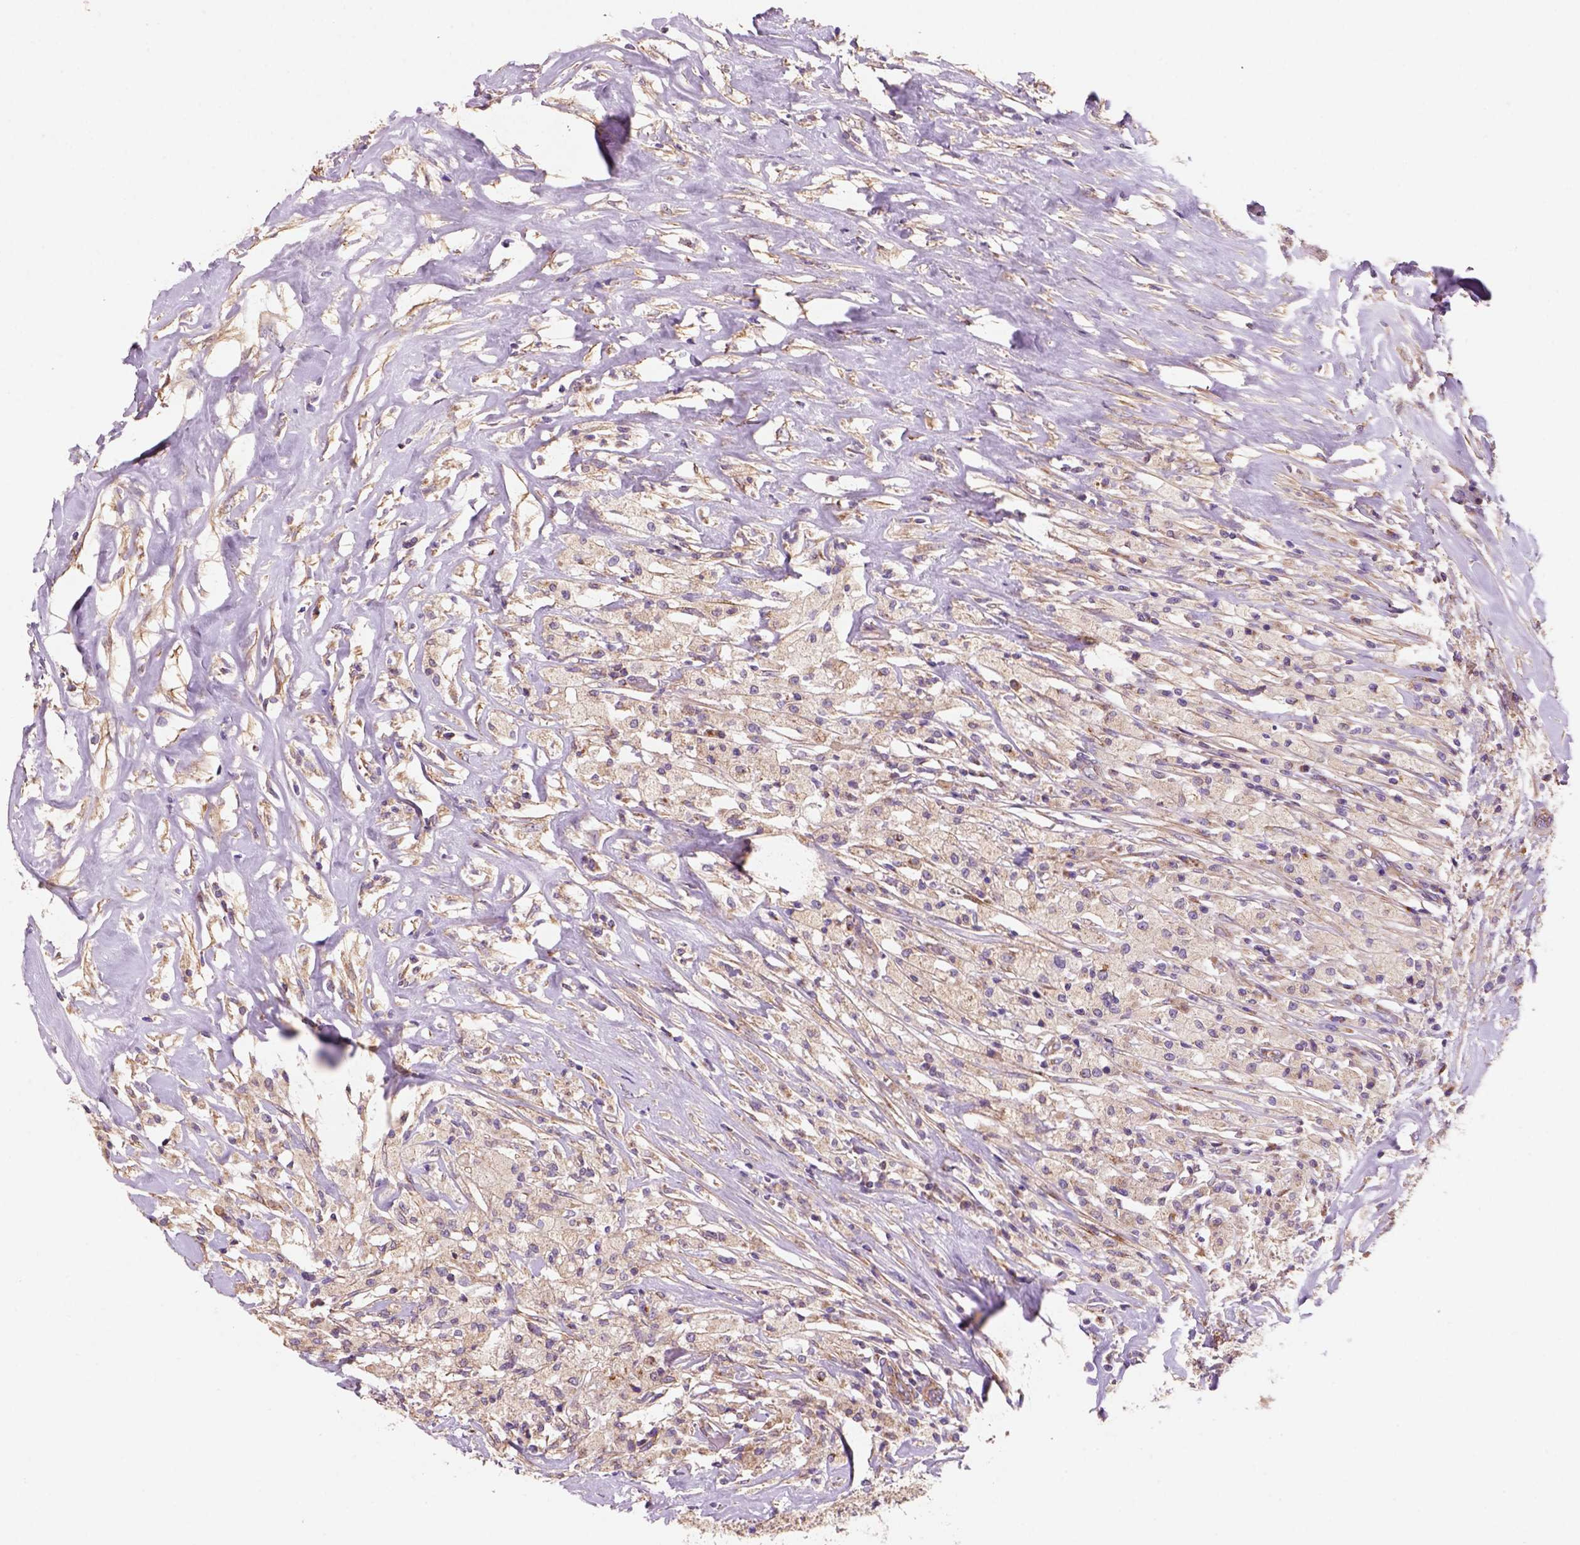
{"staining": {"intensity": "weak", "quantity": ">75%", "location": "cytoplasmic/membranous"}, "tissue": "testis cancer", "cell_type": "Tumor cells", "image_type": "cancer", "snomed": [{"axis": "morphology", "description": "Necrosis, NOS"}, {"axis": "morphology", "description": "Carcinoma, Embryonal, NOS"}, {"axis": "topography", "description": "Testis"}], "caption": "High-magnification brightfield microscopy of embryonal carcinoma (testis) stained with DAB (brown) and counterstained with hematoxylin (blue). tumor cells exhibit weak cytoplasmic/membranous staining is identified in approximately>75% of cells.", "gene": "WARS2", "patient": {"sex": "male", "age": 19}}